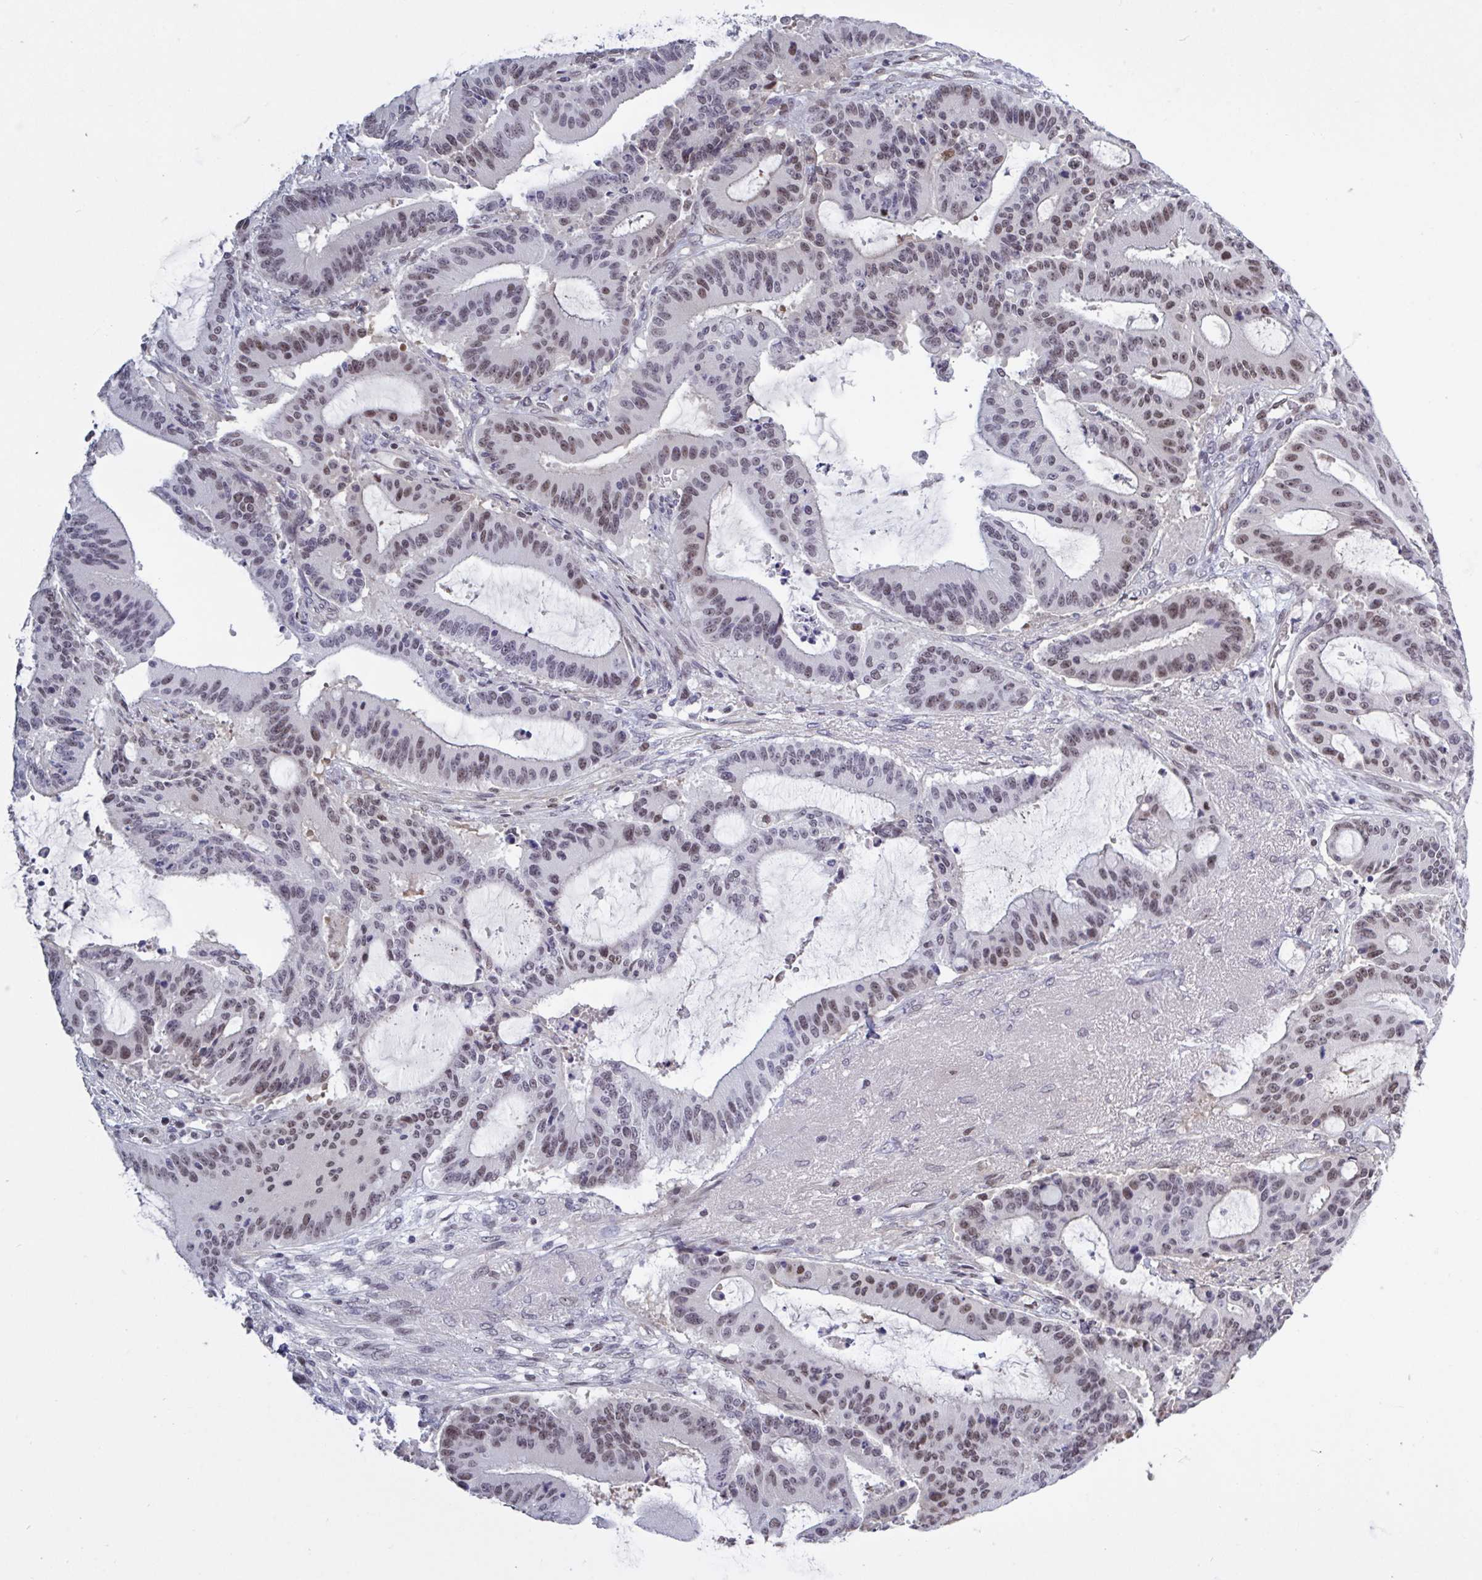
{"staining": {"intensity": "moderate", "quantity": "25%-75%", "location": "nuclear"}, "tissue": "liver cancer", "cell_type": "Tumor cells", "image_type": "cancer", "snomed": [{"axis": "morphology", "description": "Normal tissue, NOS"}, {"axis": "morphology", "description": "Cholangiocarcinoma"}, {"axis": "topography", "description": "Liver"}, {"axis": "topography", "description": "Peripheral nerve tissue"}], "caption": "Approximately 25%-75% of tumor cells in human liver cancer (cholangiocarcinoma) display moderate nuclear protein expression as visualized by brown immunohistochemical staining.", "gene": "BCL7B", "patient": {"sex": "female", "age": 73}}